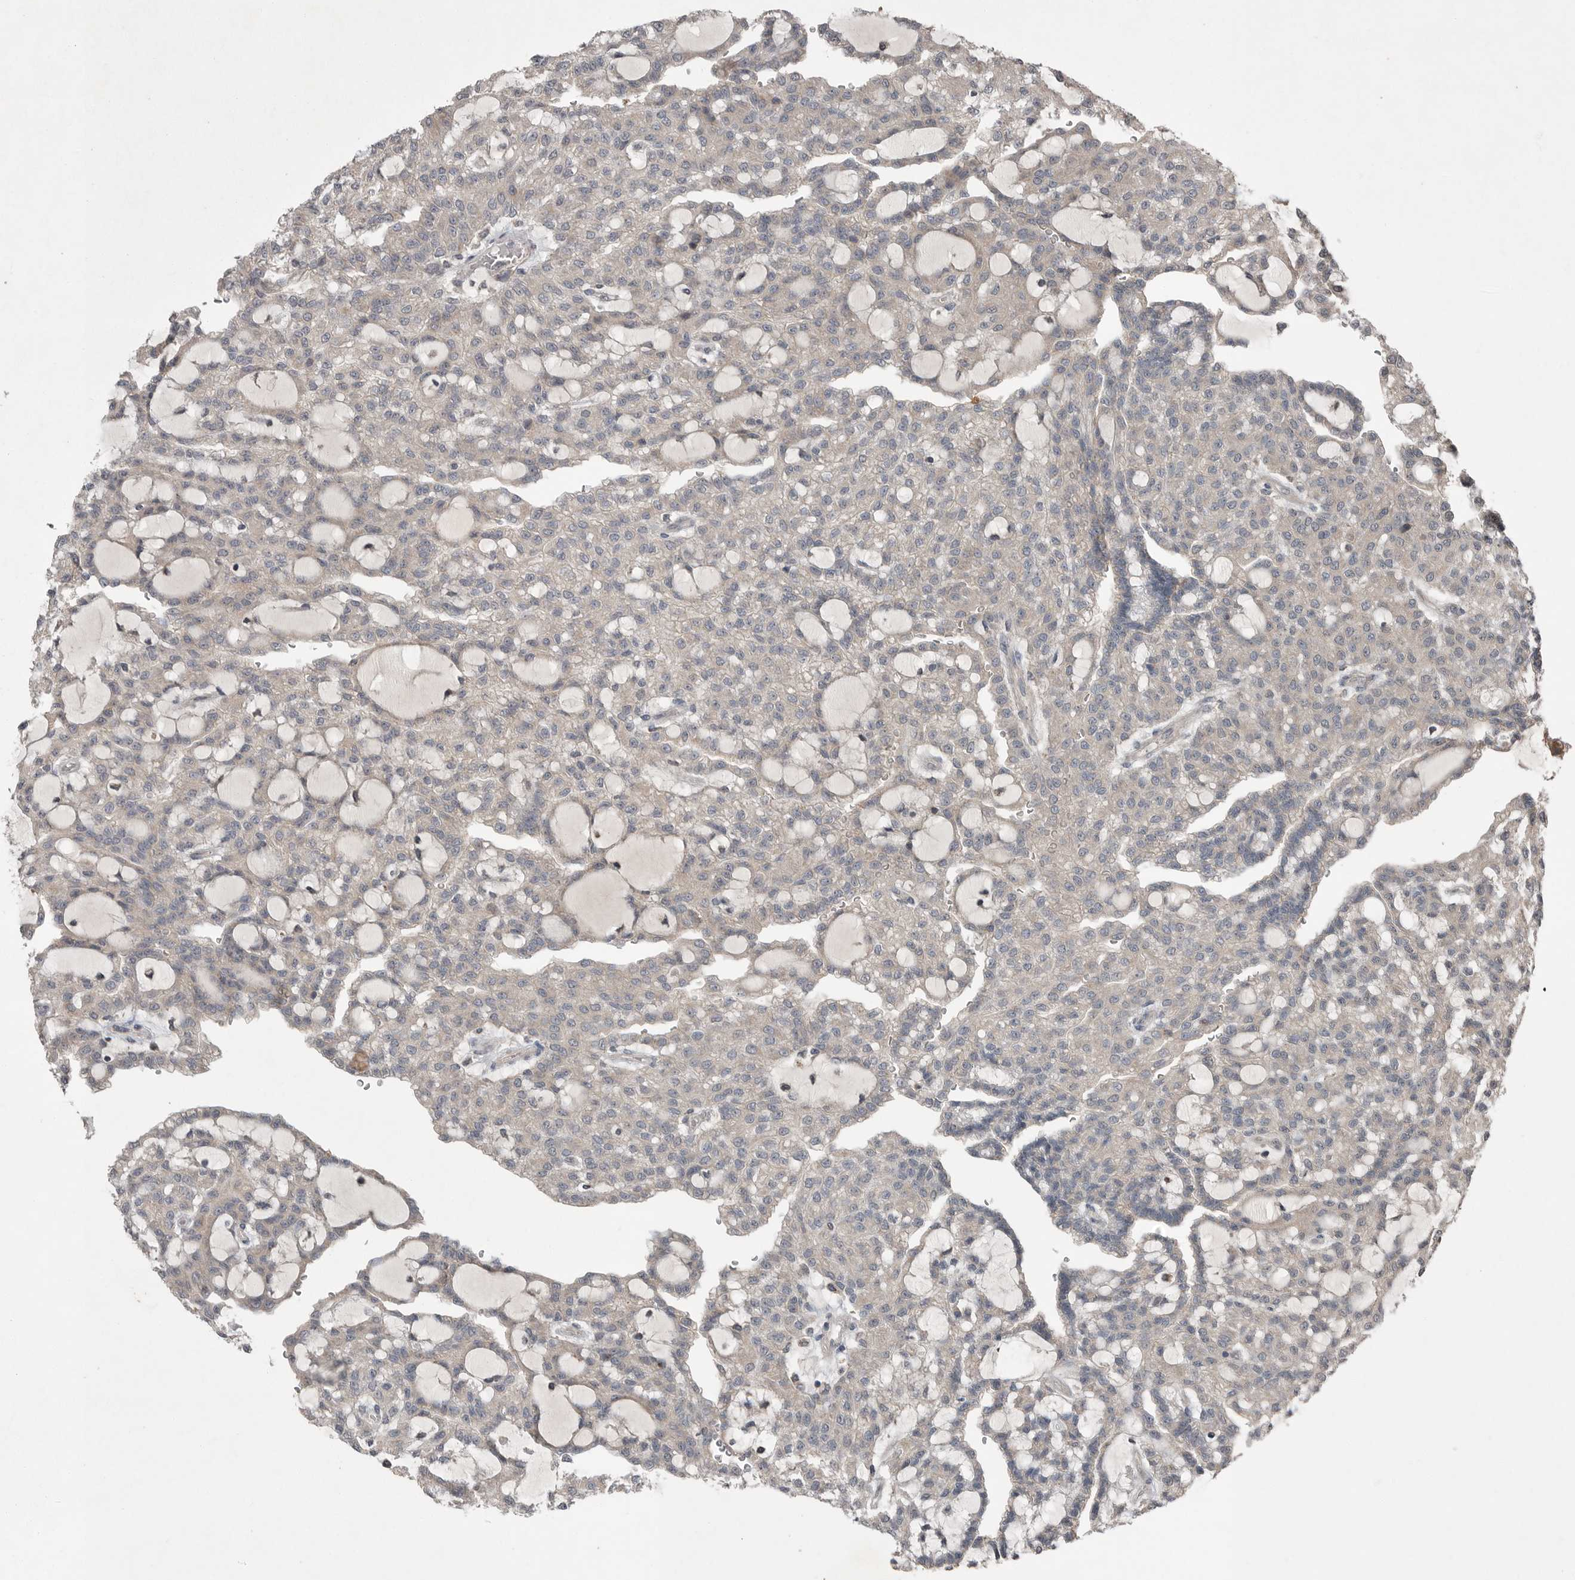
{"staining": {"intensity": "weak", "quantity": "<25%", "location": "cytoplasmic/membranous"}, "tissue": "renal cancer", "cell_type": "Tumor cells", "image_type": "cancer", "snomed": [{"axis": "morphology", "description": "Adenocarcinoma, NOS"}, {"axis": "topography", "description": "Kidney"}], "caption": "IHC photomicrograph of neoplastic tissue: human renal adenocarcinoma stained with DAB displays no significant protein positivity in tumor cells. Brightfield microscopy of IHC stained with DAB (3,3'-diaminobenzidine) (brown) and hematoxylin (blue), captured at high magnification.", "gene": "SCP2", "patient": {"sex": "male", "age": 63}}